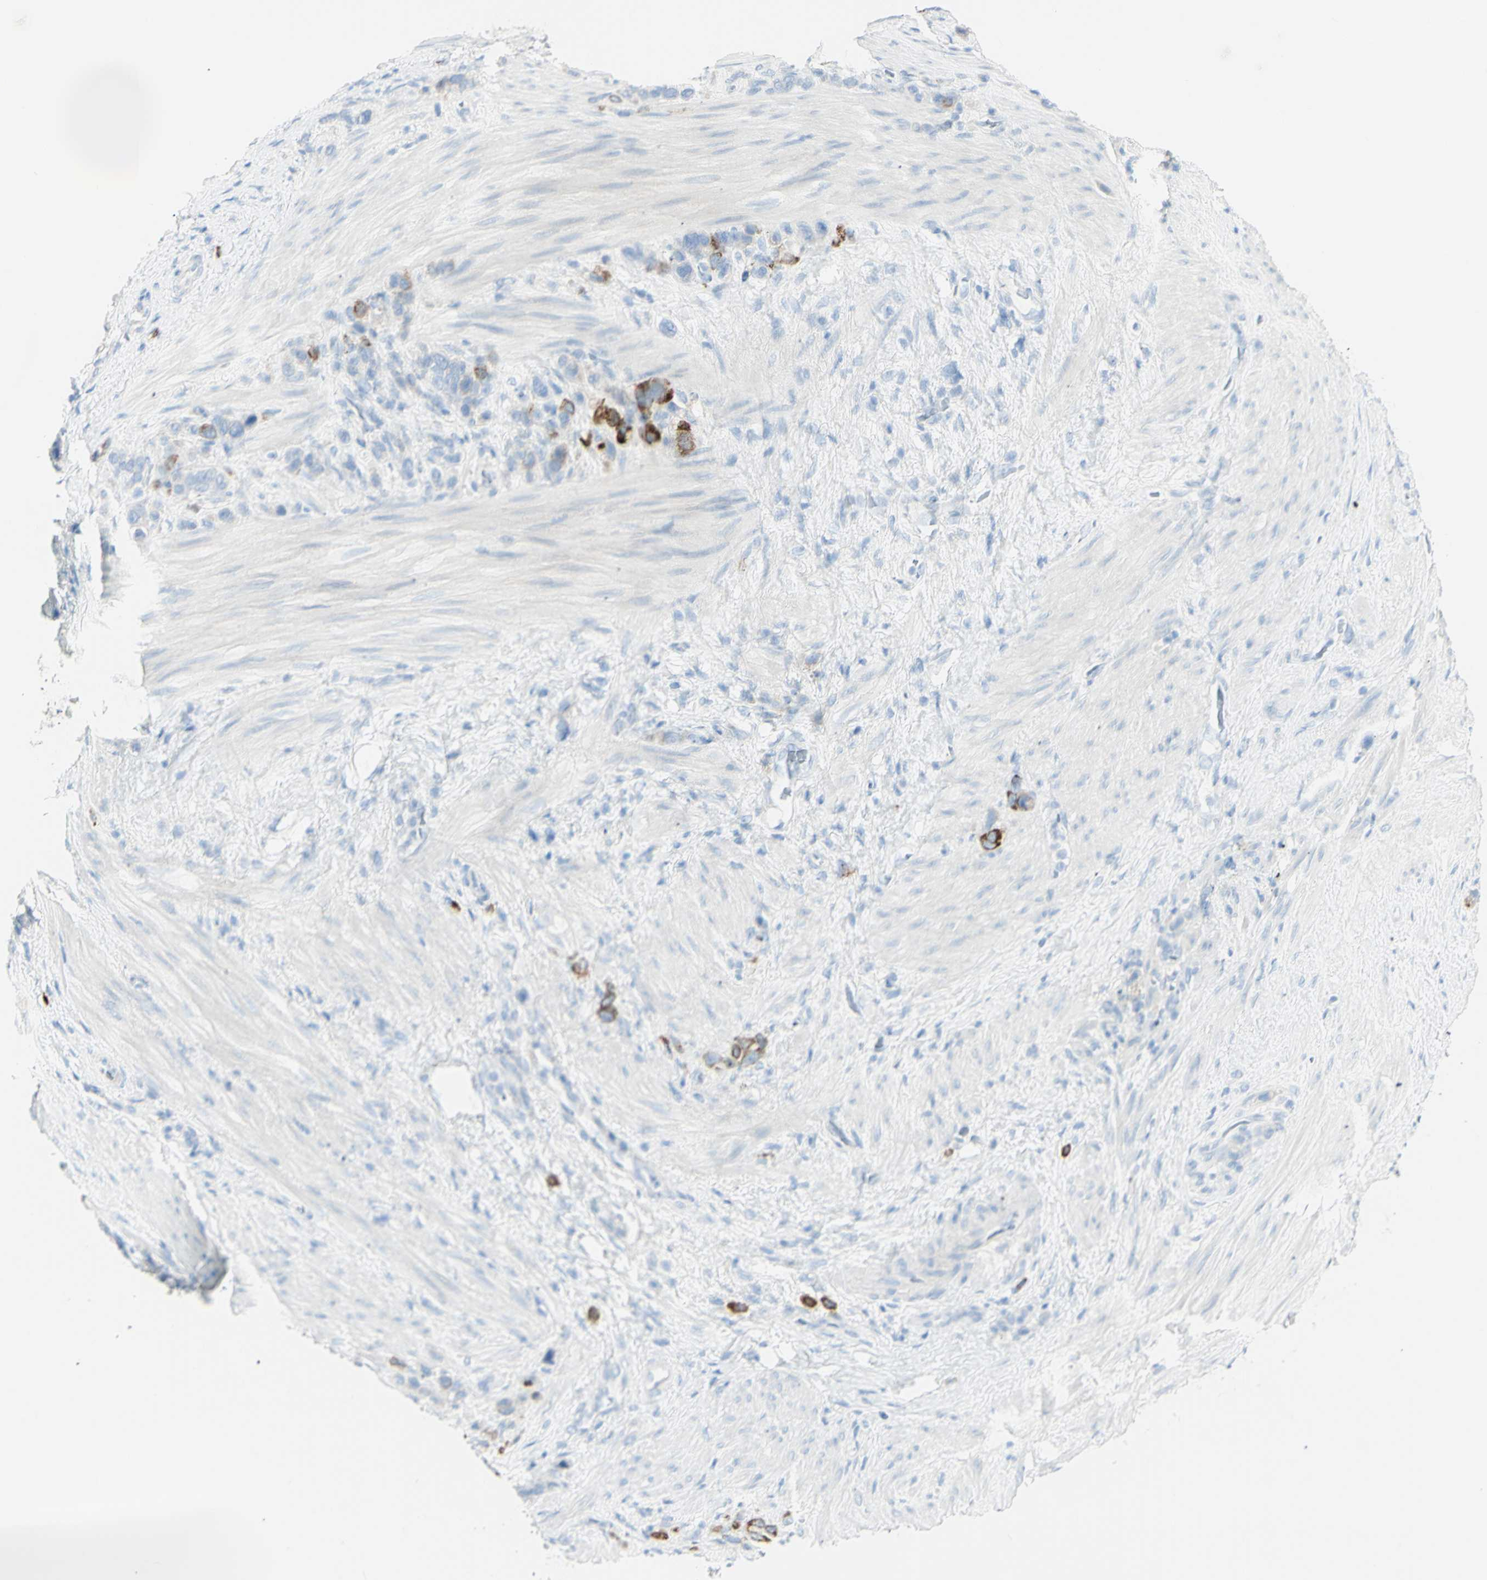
{"staining": {"intensity": "strong", "quantity": "25%-75%", "location": "cytoplasmic/membranous"}, "tissue": "stomach cancer", "cell_type": "Tumor cells", "image_type": "cancer", "snomed": [{"axis": "morphology", "description": "Adenocarcinoma, NOS"}, {"axis": "morphology", "description": "Adenocarcinoma, High grade"}, {"axis": "topography", "description": "Stomach, upper"}, {"axis": "topography", "description": "Stomach, lower"}], "caption": "Immunohistochemistry of human adenocarcinoma (stomach) exhibits high levels of strong cytoplasmic/membranous staining in about 25%-75% of tumor cells.", "gene": "LETM1", "patient": {"sex": "female", "age": 65}}